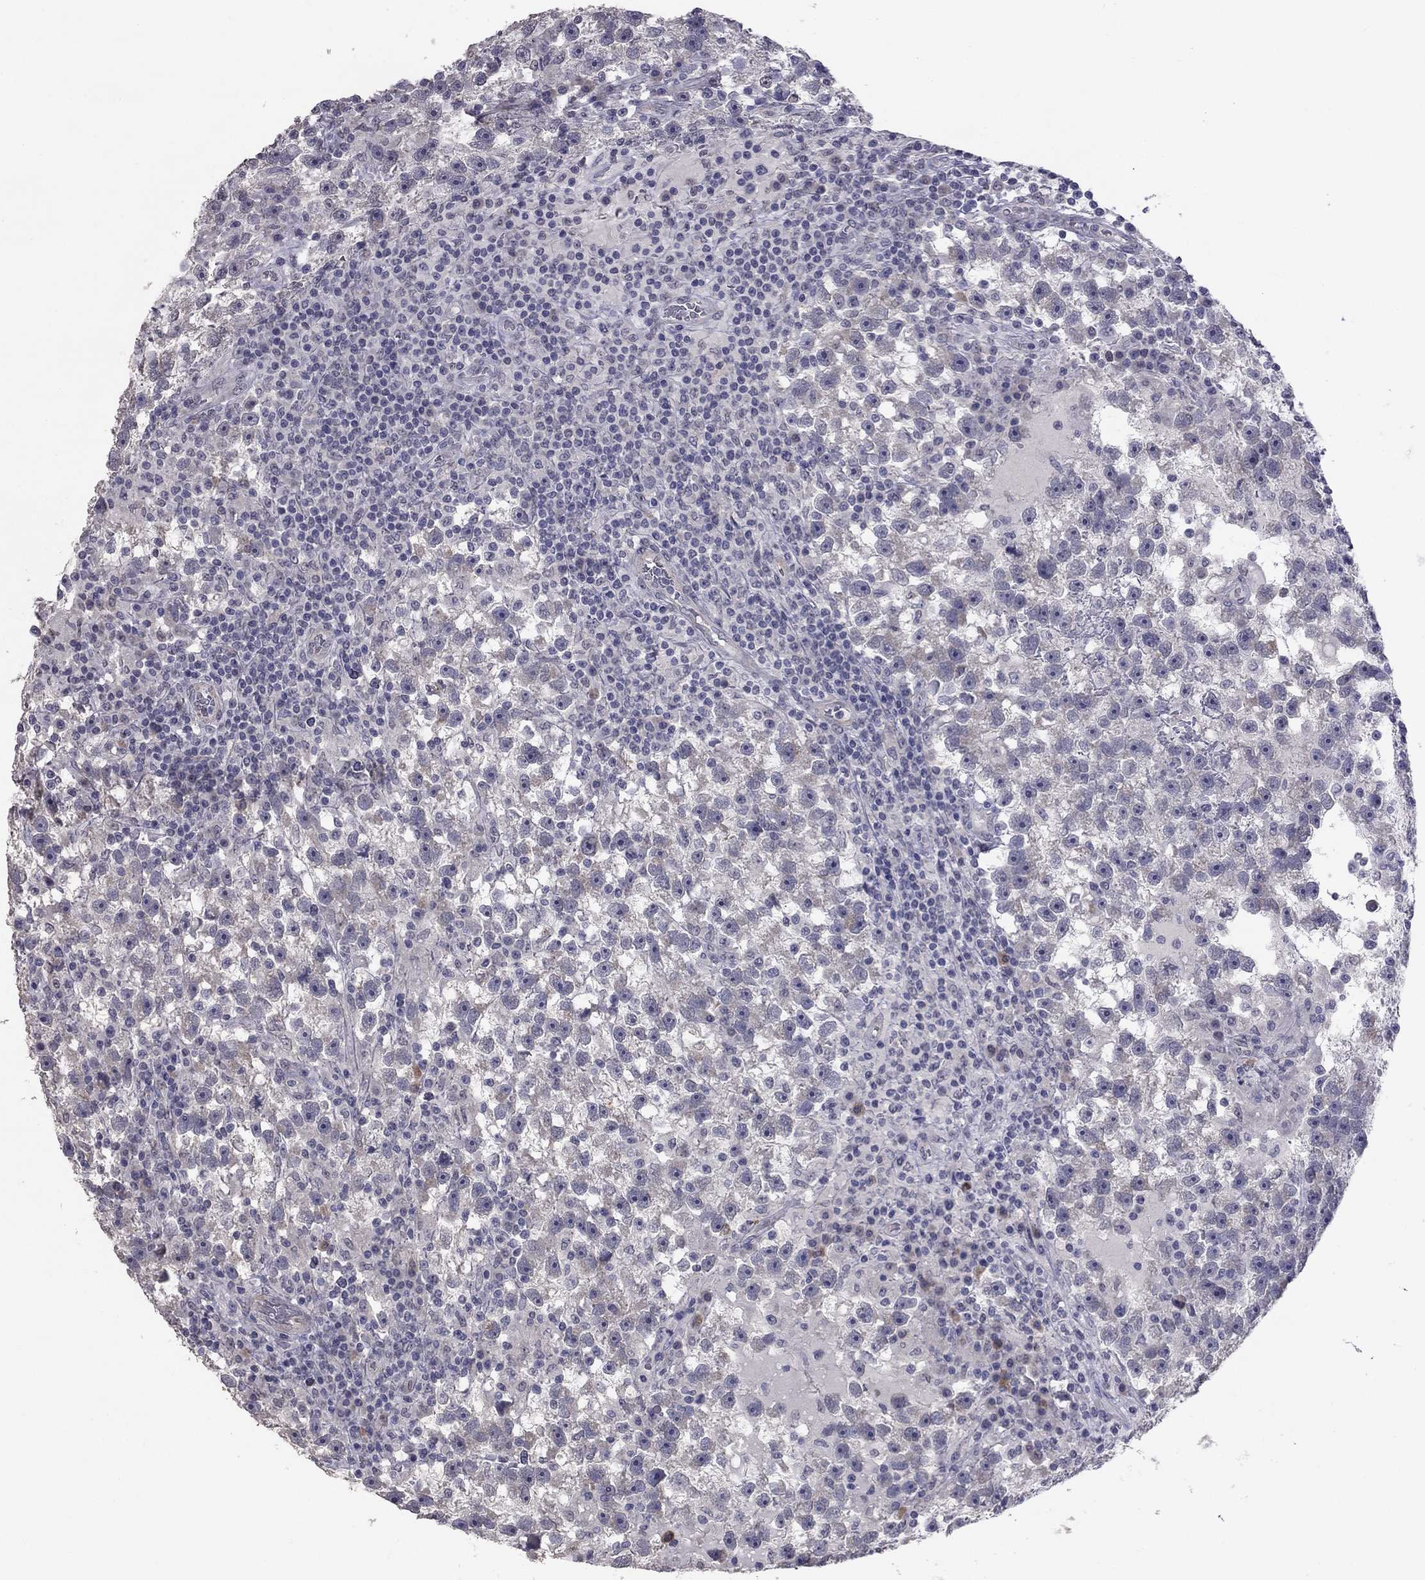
{"staining": {"intensity": "weak", "quantity": "<25%", "location": "cytoplasmic/membranous"}, "tissue": "testis cancer", "cell_type": "Tumor cells", "image_type": "cancer", "snomed": [{"axis": "morphology", "description": "Seminoma, NOS"}, {"axis": "topography", "description": "Testis"}], "caption": "The micrograph exhibits no significant positivity in tumor cells of testis cancer.", "gene": "PRRT2", "patient": {"sex": "male", "age": 47}}